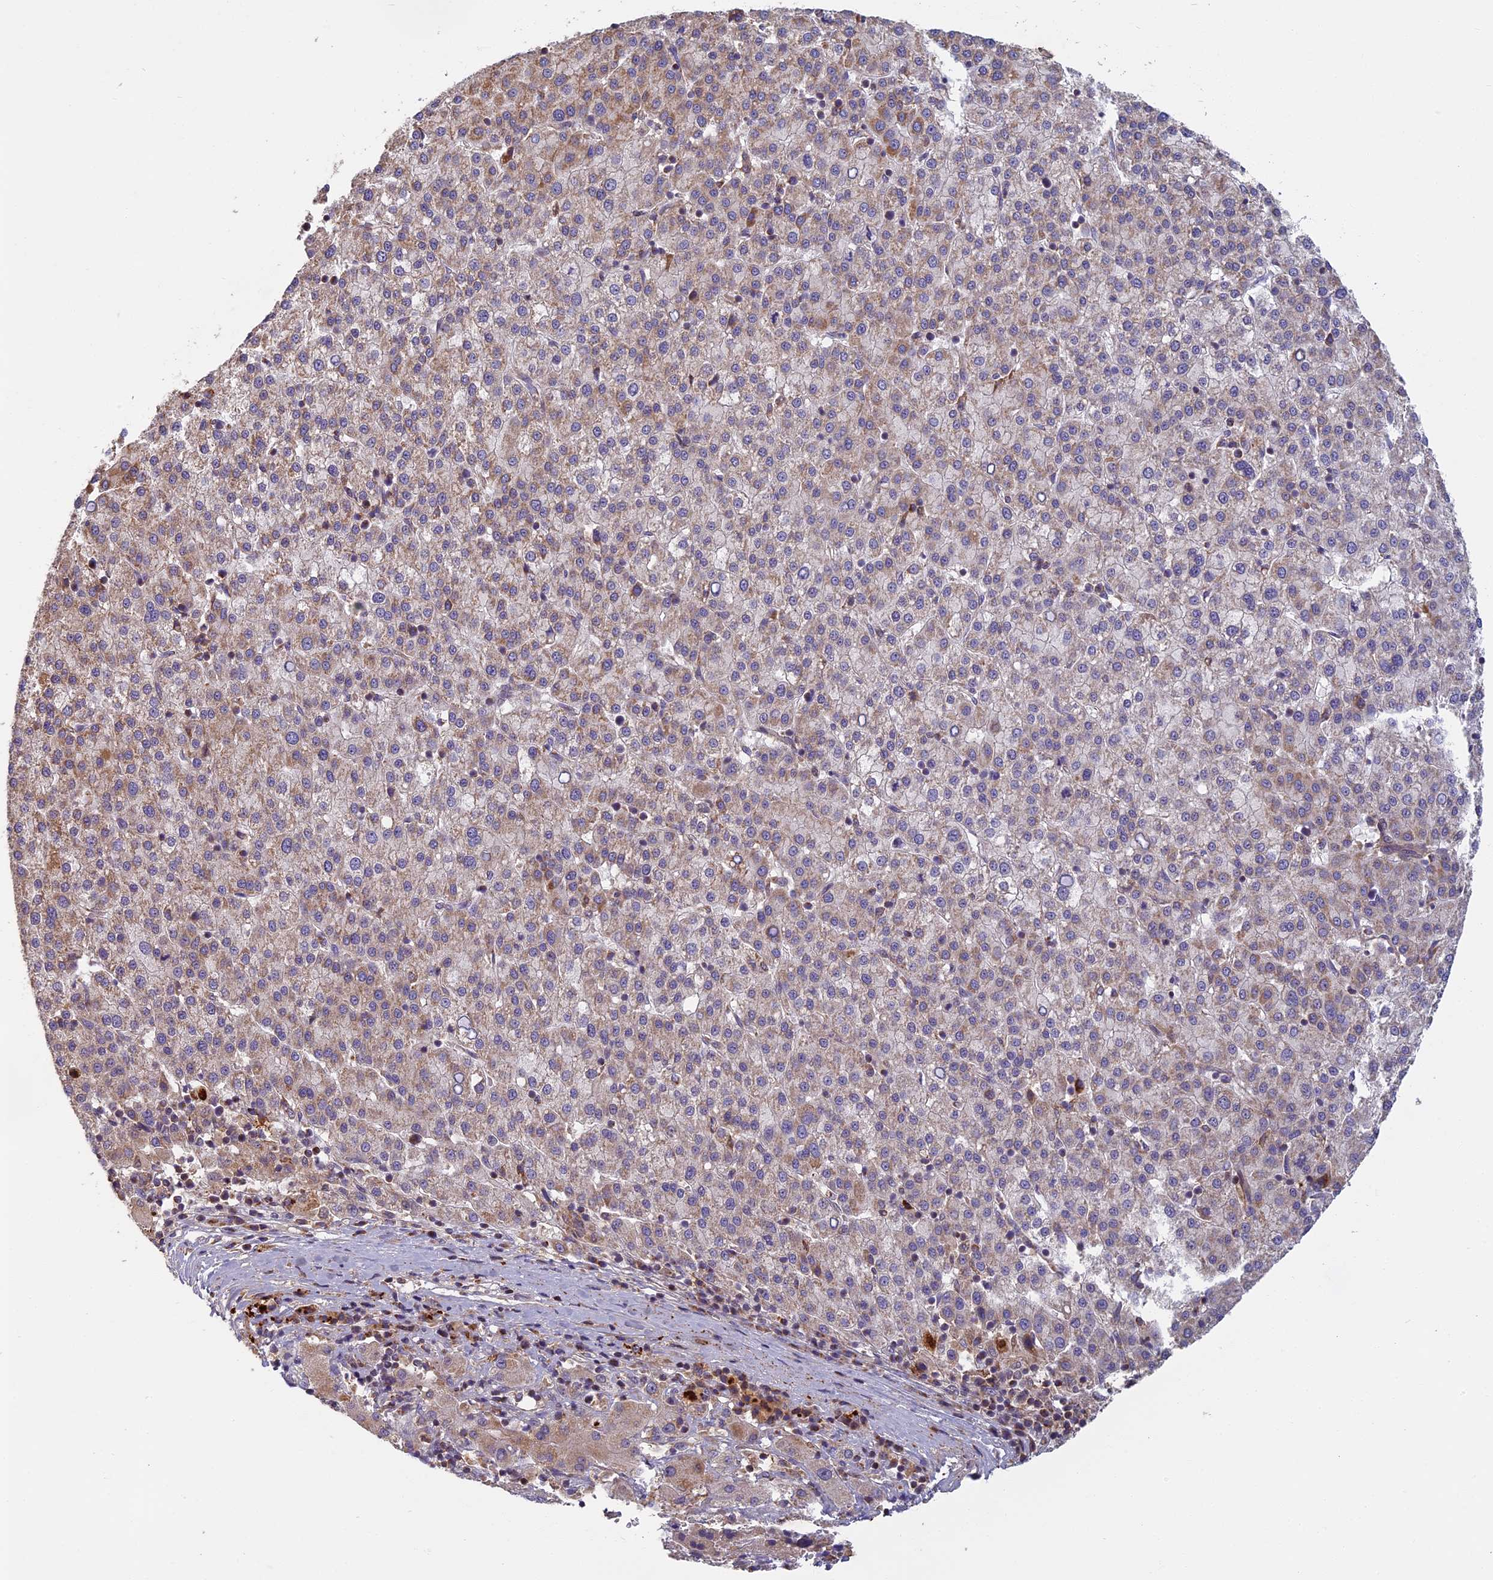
{"staining": {"intensity": "weak", "quantity": "25%-75%", "location": "cytoplasmic/membranous"}, "tissue": "liver cancer", "cell_type": "Tumor cells", "image_type": "cancer", "snomed": [{"axis": "morphology", "description": "Carcinoma, Hepatocellular, NOS"}, {"axis": "topography", "description": "Liver"}], "caption": "An image of human liver cancer (hepatocellular carcinoma) stained for a protein shows weak cytoplasmic/membranous brown staining in tumor cells. Immunohistochemistry stains the protein in brown and the nuclei are stained blue.", "gene": "EDAR", "patient": {"sex": "female", "age": 58}}